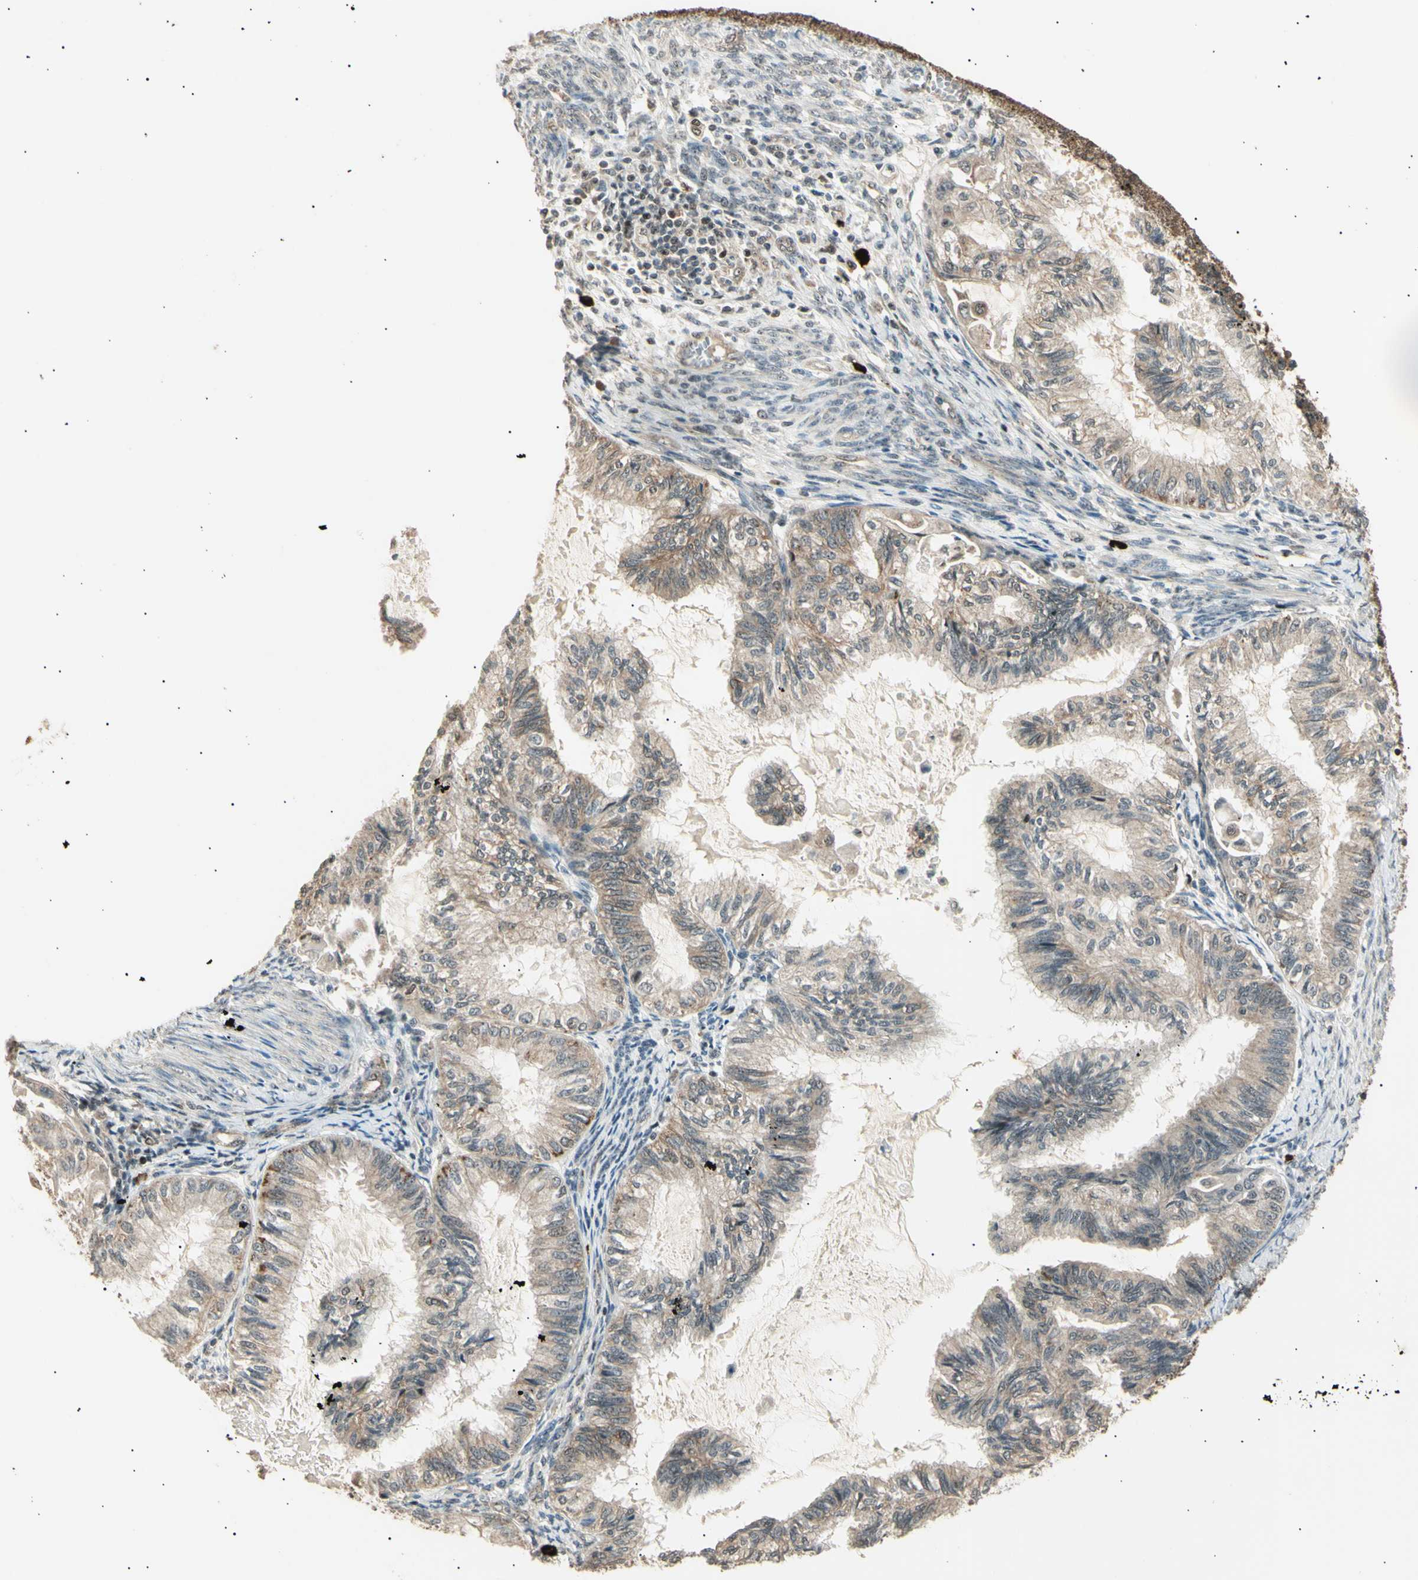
{"staining": {"intensity": "weak", "quantity": ">75%", "location": "cytoplasmic/membranous"}, "tissue": "cervical cancer", "cell_type": "Tumor cells", "image_type": "cancer", "snomed": [{"axis": "morphology", "description": "Normal tissue, NOS"}, {"axis": "morphology", "description": "Adenocarcinoma, NOS"}, {"axis": "topography", "description": "Cervix"}, {"axis": "topography", "description": "Endometrium"}], "caption": "Cervical cancer (adenocarcinoma) was stained to show a protein in brown. There is low levels of weak cytoplasmic/membranous positivity in approximately >75% of tumor cells. (Stains: DAB (3,3'-diaminobenzidine) in brown, nuclei in blue, Microscopy: brightfield microscopy at high magnification).", "gene": "NUAK2", "patient": {"sex": "female", "age": 86}}